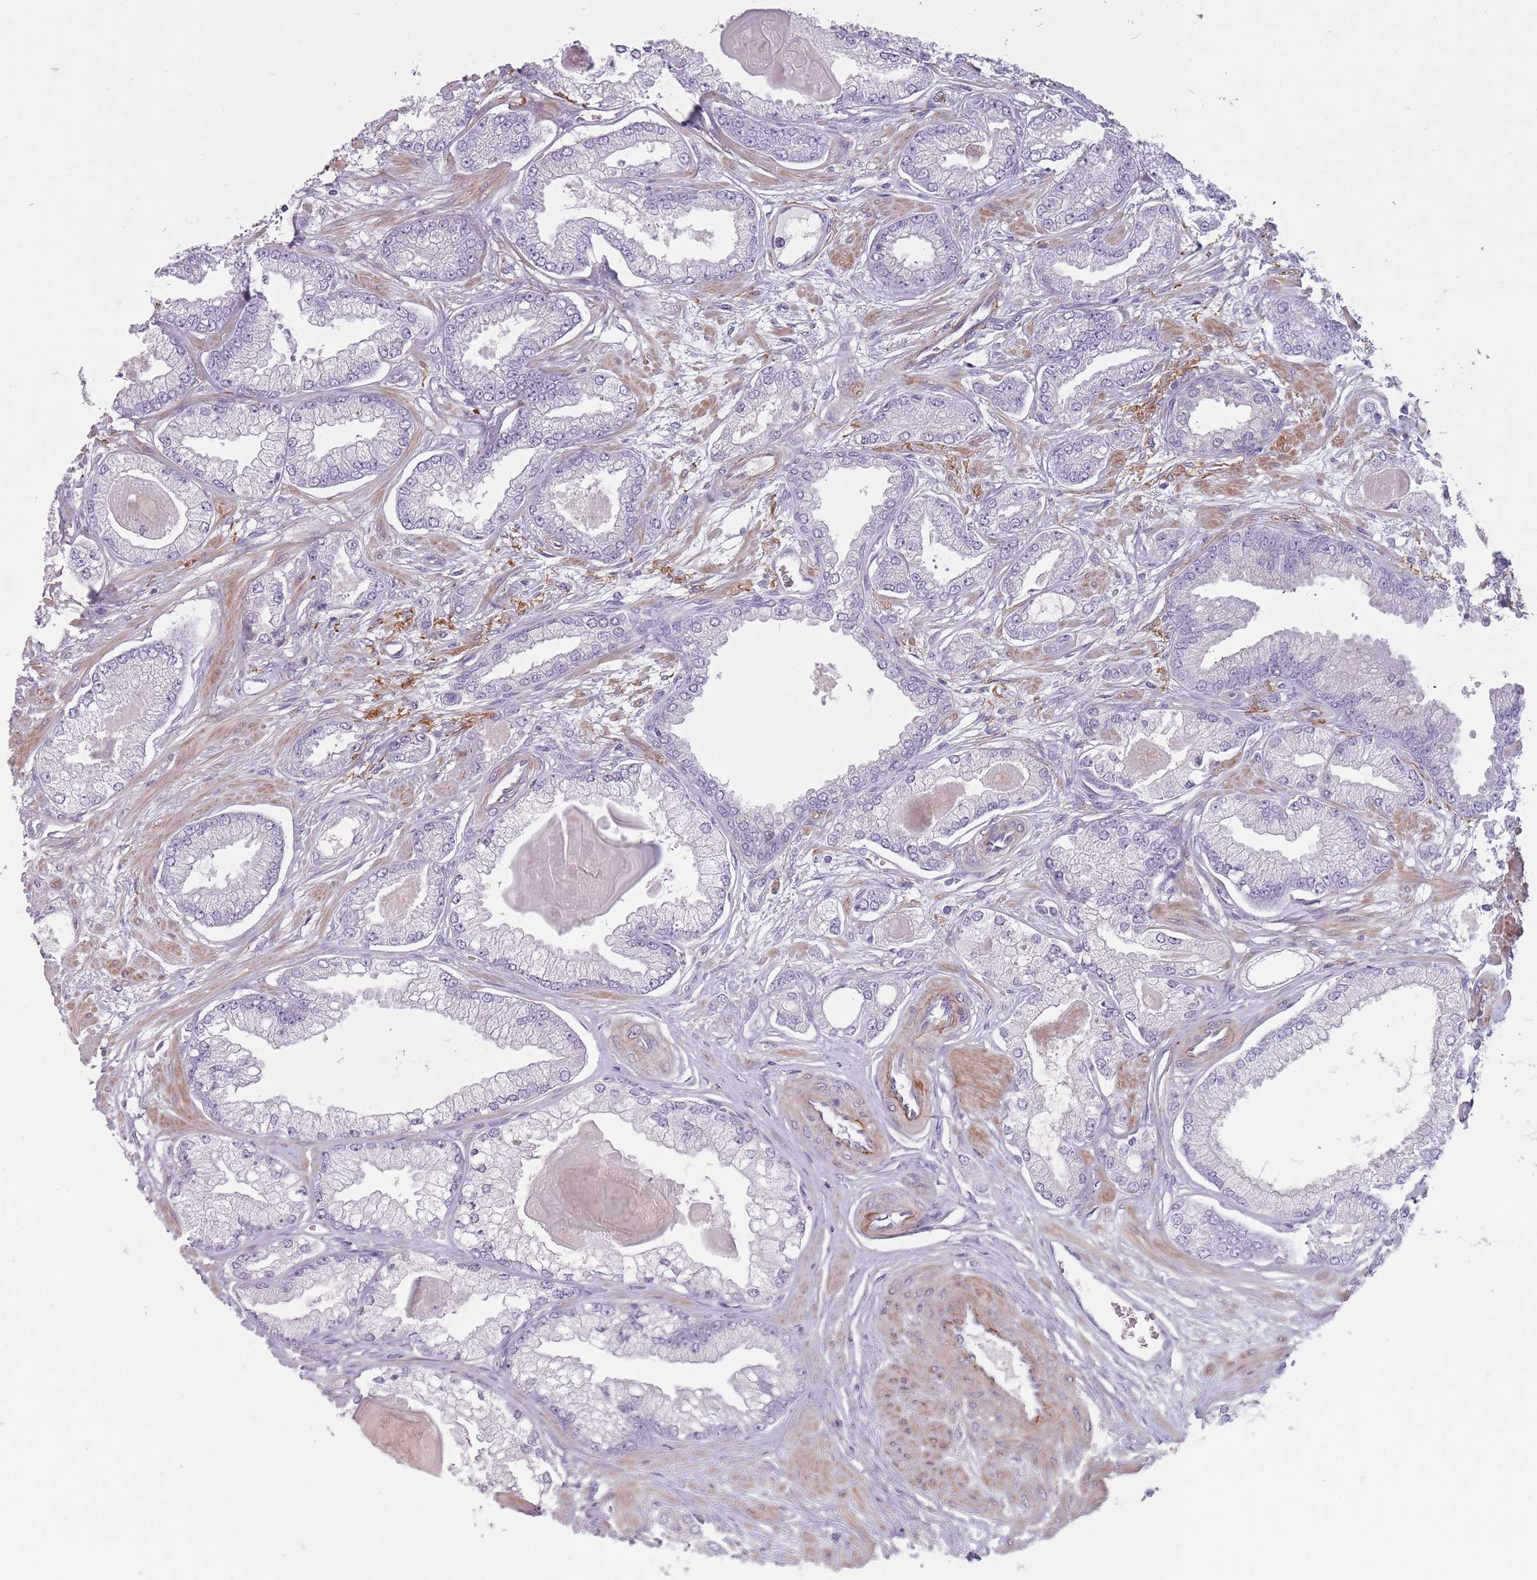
{"staining": {"intensity": "negative", "quantity": "none", "location": "none"}, "tissue": "prostate cancer", "cell_type": "Tumor cells", "image_type": "cancer", "snomed": [{"axis": "morphology", "description": "Adenocarcinoma, Low grade"}, {"axis": "topography", "description": "Prostate"}], "caption": "IHC image of human prostate cancer (adenocarcinoma (low-grade)) stained for a protein (brown), which exhibits no positivity in tumor cells. (DAB (3,3'-diaminobenzidine) immunohistochemistry (IHC), high magnification).", "gene": "RFX4", "patient": {"sex": "male", "age": 64}}